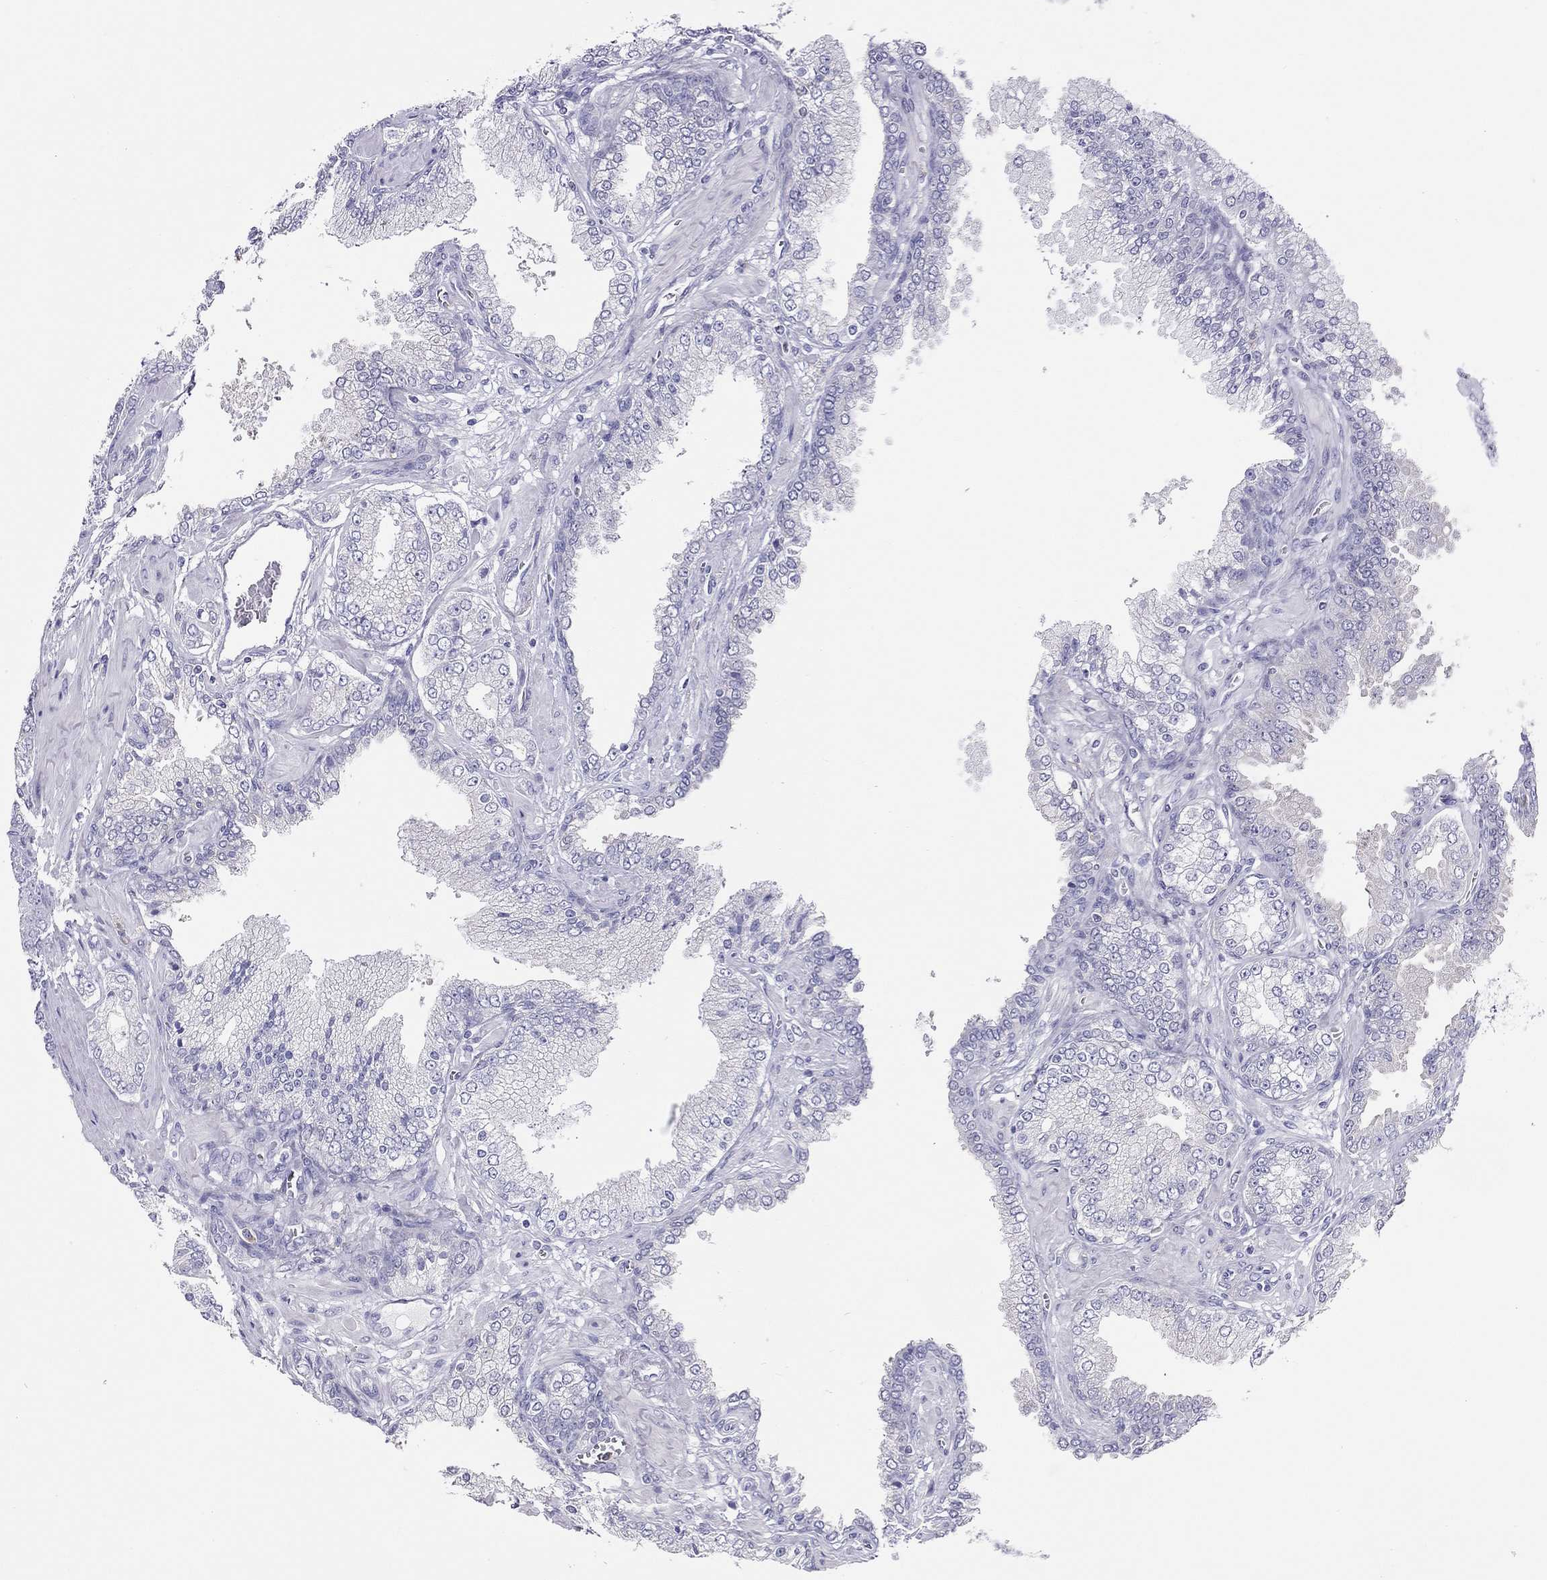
{"staining": {"intensity": "negative", "quantity": "none", "location": "none"}, "tissue": "prostate cancer", "cell_type": "Tumor cells", "image_type": "cancer", "snomed": [{"axis": "morphology", "description": "Adenocarcinoma, NOS"}, {"axis": "topography", "description": "Prostate"}], "caption": "High power microscopy histopathology image of an immunohistochemistry image of prostate cancer, revealing no significant positivity in tumor cells.", "gene": "SLC46A2", "patient": {"sex": "male", "age": 64}}